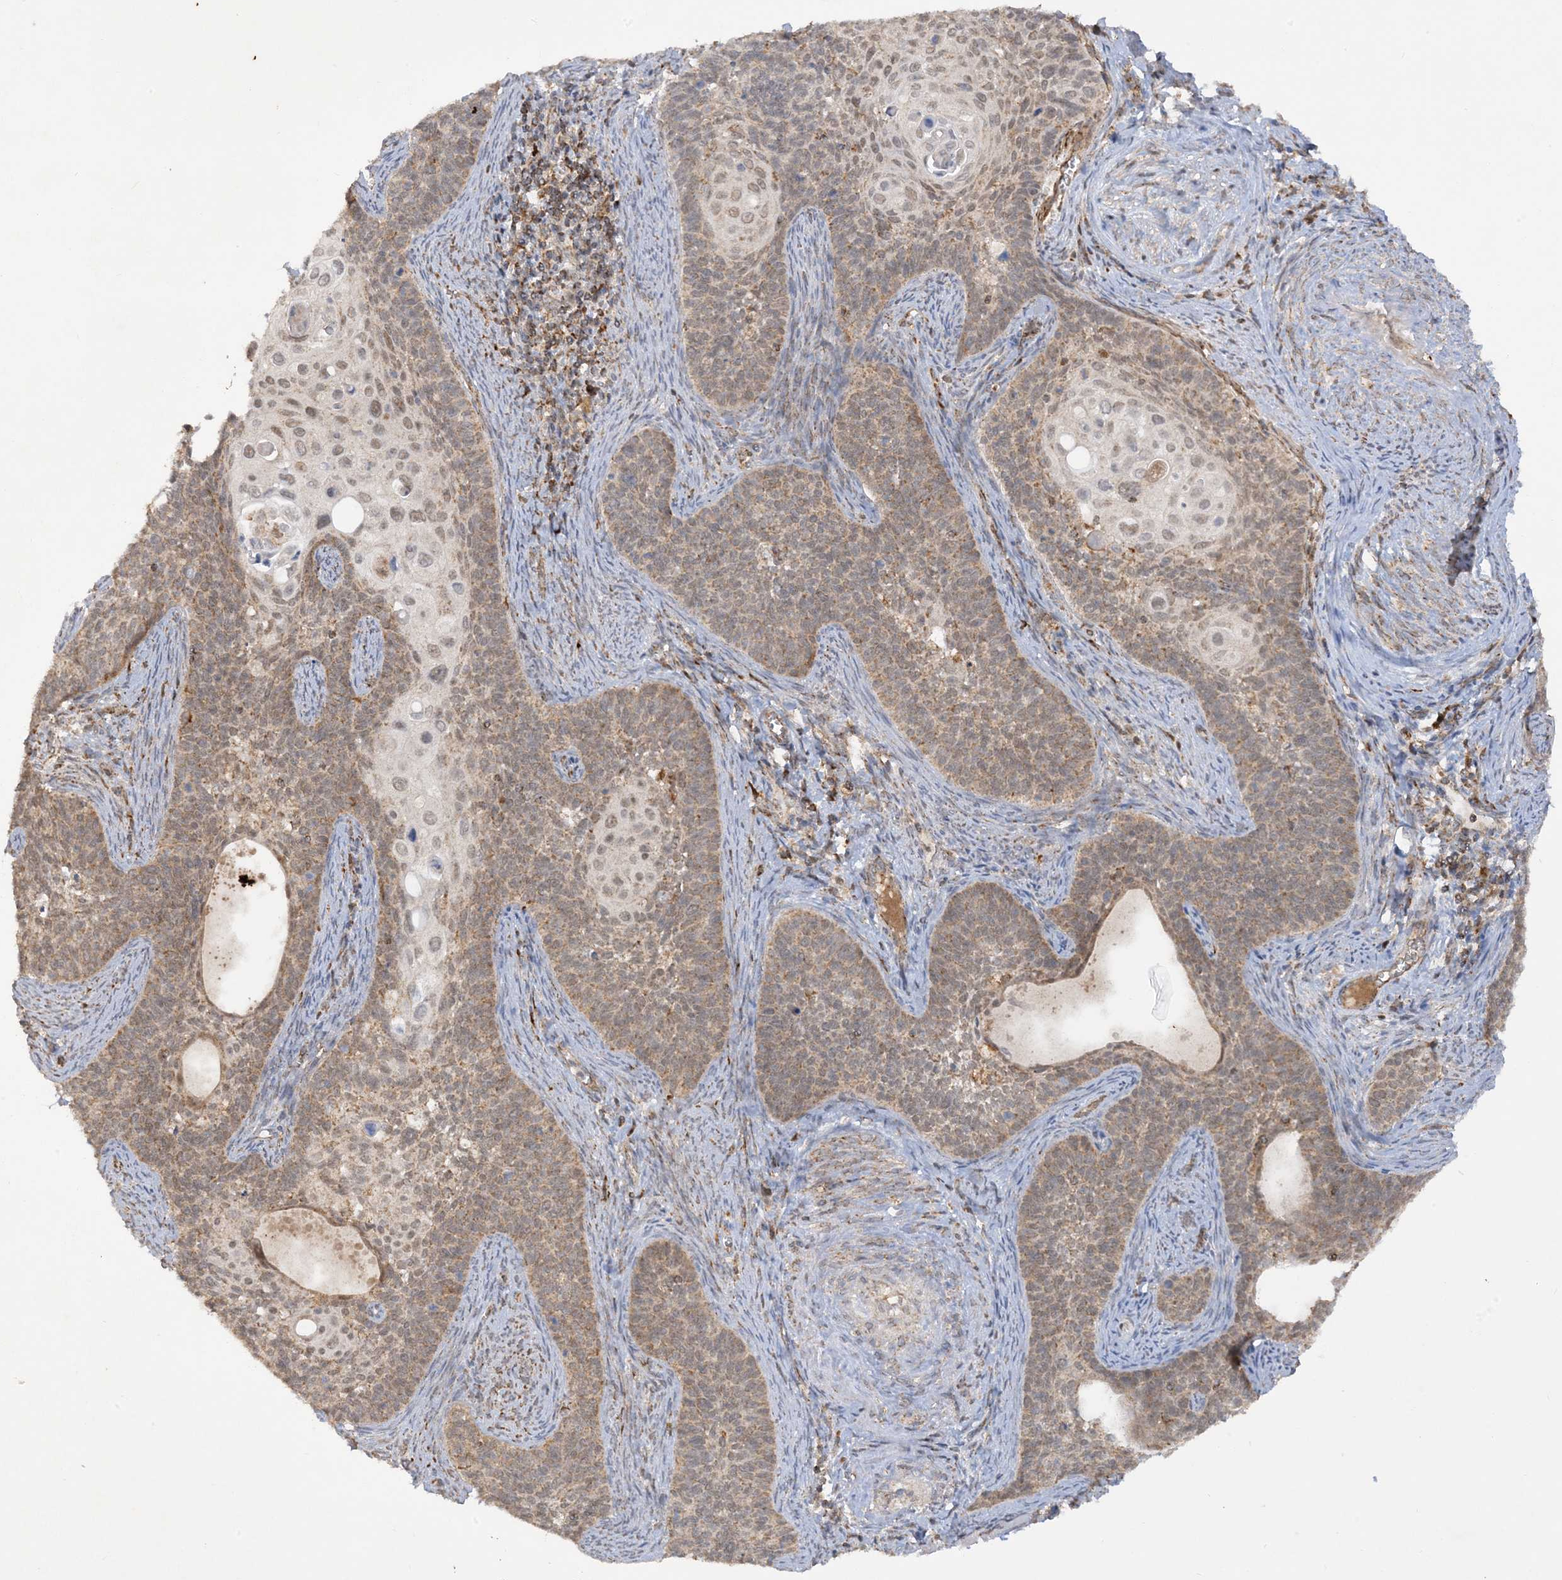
{"staining": {"intensity": "moderate", "quantity": ">75%", "location": "cytoplasmic/membranous,nuclear"}, "tissue": "cervical cancer", "cell_type": "Tumor cells", "image_type": "cancer", "snomed": [{"axis": "morphology", "description": "Squamous cell carcinoma, NOS"}, {"axis": "topography", "description": "Cervix"}], "caption": "Protein positivity by immunohistochemistry (IHC) exhibits moderate cytoplasmic/membranous and nuclear expression in about >75% of tumor cells in cervical cancer.", "gene": "NDUFAF3", "patient": {"sex": "female", "age": 33}}